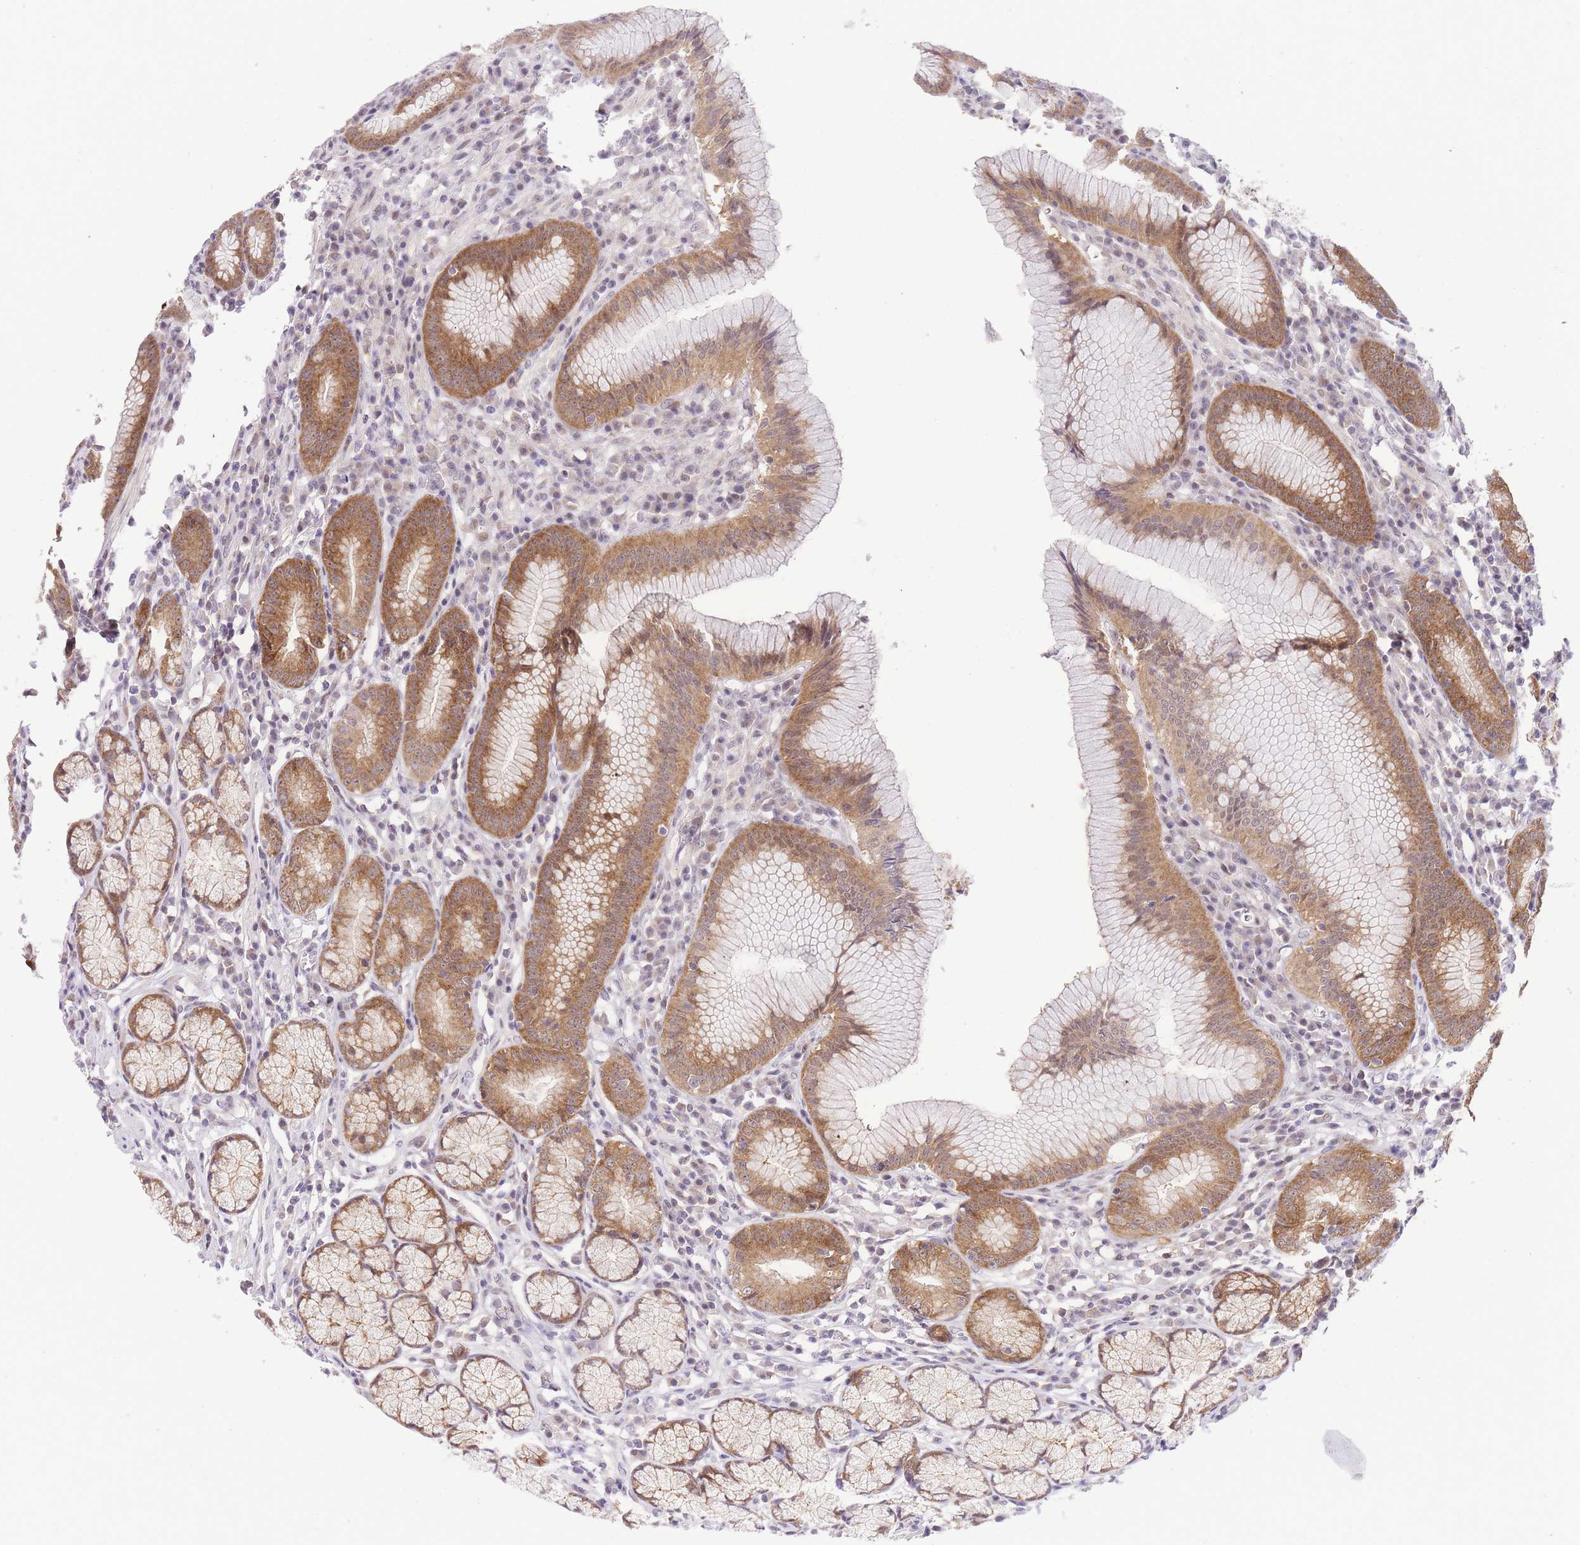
{"staining": {"intensity": "moderate", "quantity": "25%-75%", "location": "cytoplasmic/membranous"}, "tissue": "stomach", "cell_type": "Glandular cells", "image_type": "normal", "snomed": [{"axis": "morphology", "description": "Normal tissue, NOS"}, {"axis": "topography", "description": "Stomach"}], "caption": "This photomicrograph shows immunohistochemistry (IHC) staining of normal stomach, with medium moderate cytoplasmic/membranous positivity in approximately 25%-75% of glandular cells.", "gene": "STK39", "patient": {"sex": "male", "age": 55}}